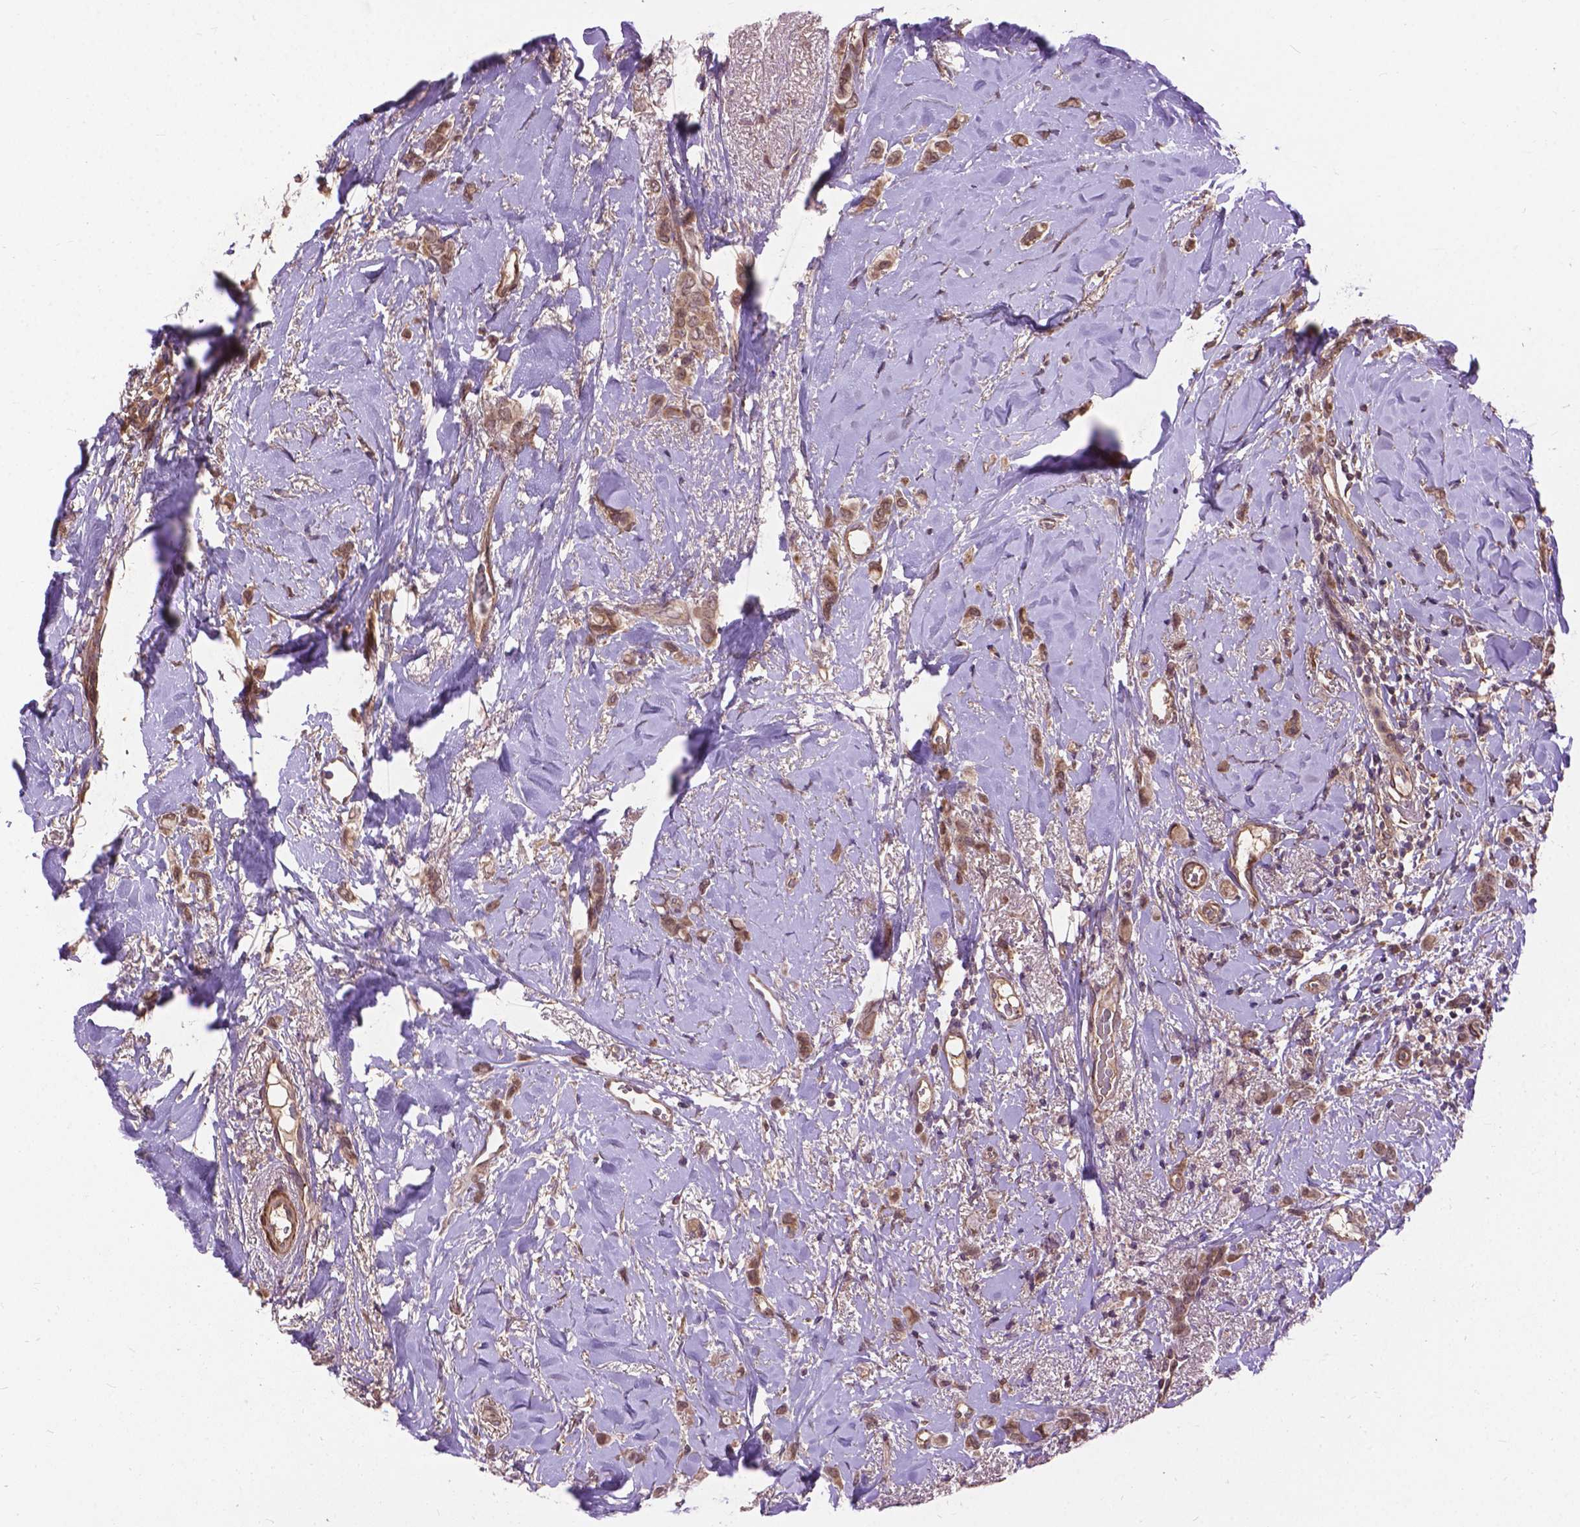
{"staining": {"intensity": "moderate", "quantity": ">75%", "location": "cytoplasmic/membranous"}, "tissue": "breast cancer", "cell_type": "Tumor cells", "image_type": "cancer", "snomed": [{"axis": "morphology", "description": "Lobular carcinoma"}, {"axis": "topography", "description": "Breast"}], "caption": "A photomicrograph of breast cancer (lobular carcinoma) stained for a protein shows moderate cytoplasmic/membranous brown staining in tumor cells. The staining is performed using DAB brown chromogen to label protein expression. The nuclei are counter-stained blue using hematoxylin.", "gene": "ZNF616", "patient": {"sex": "female", "age": 66}}